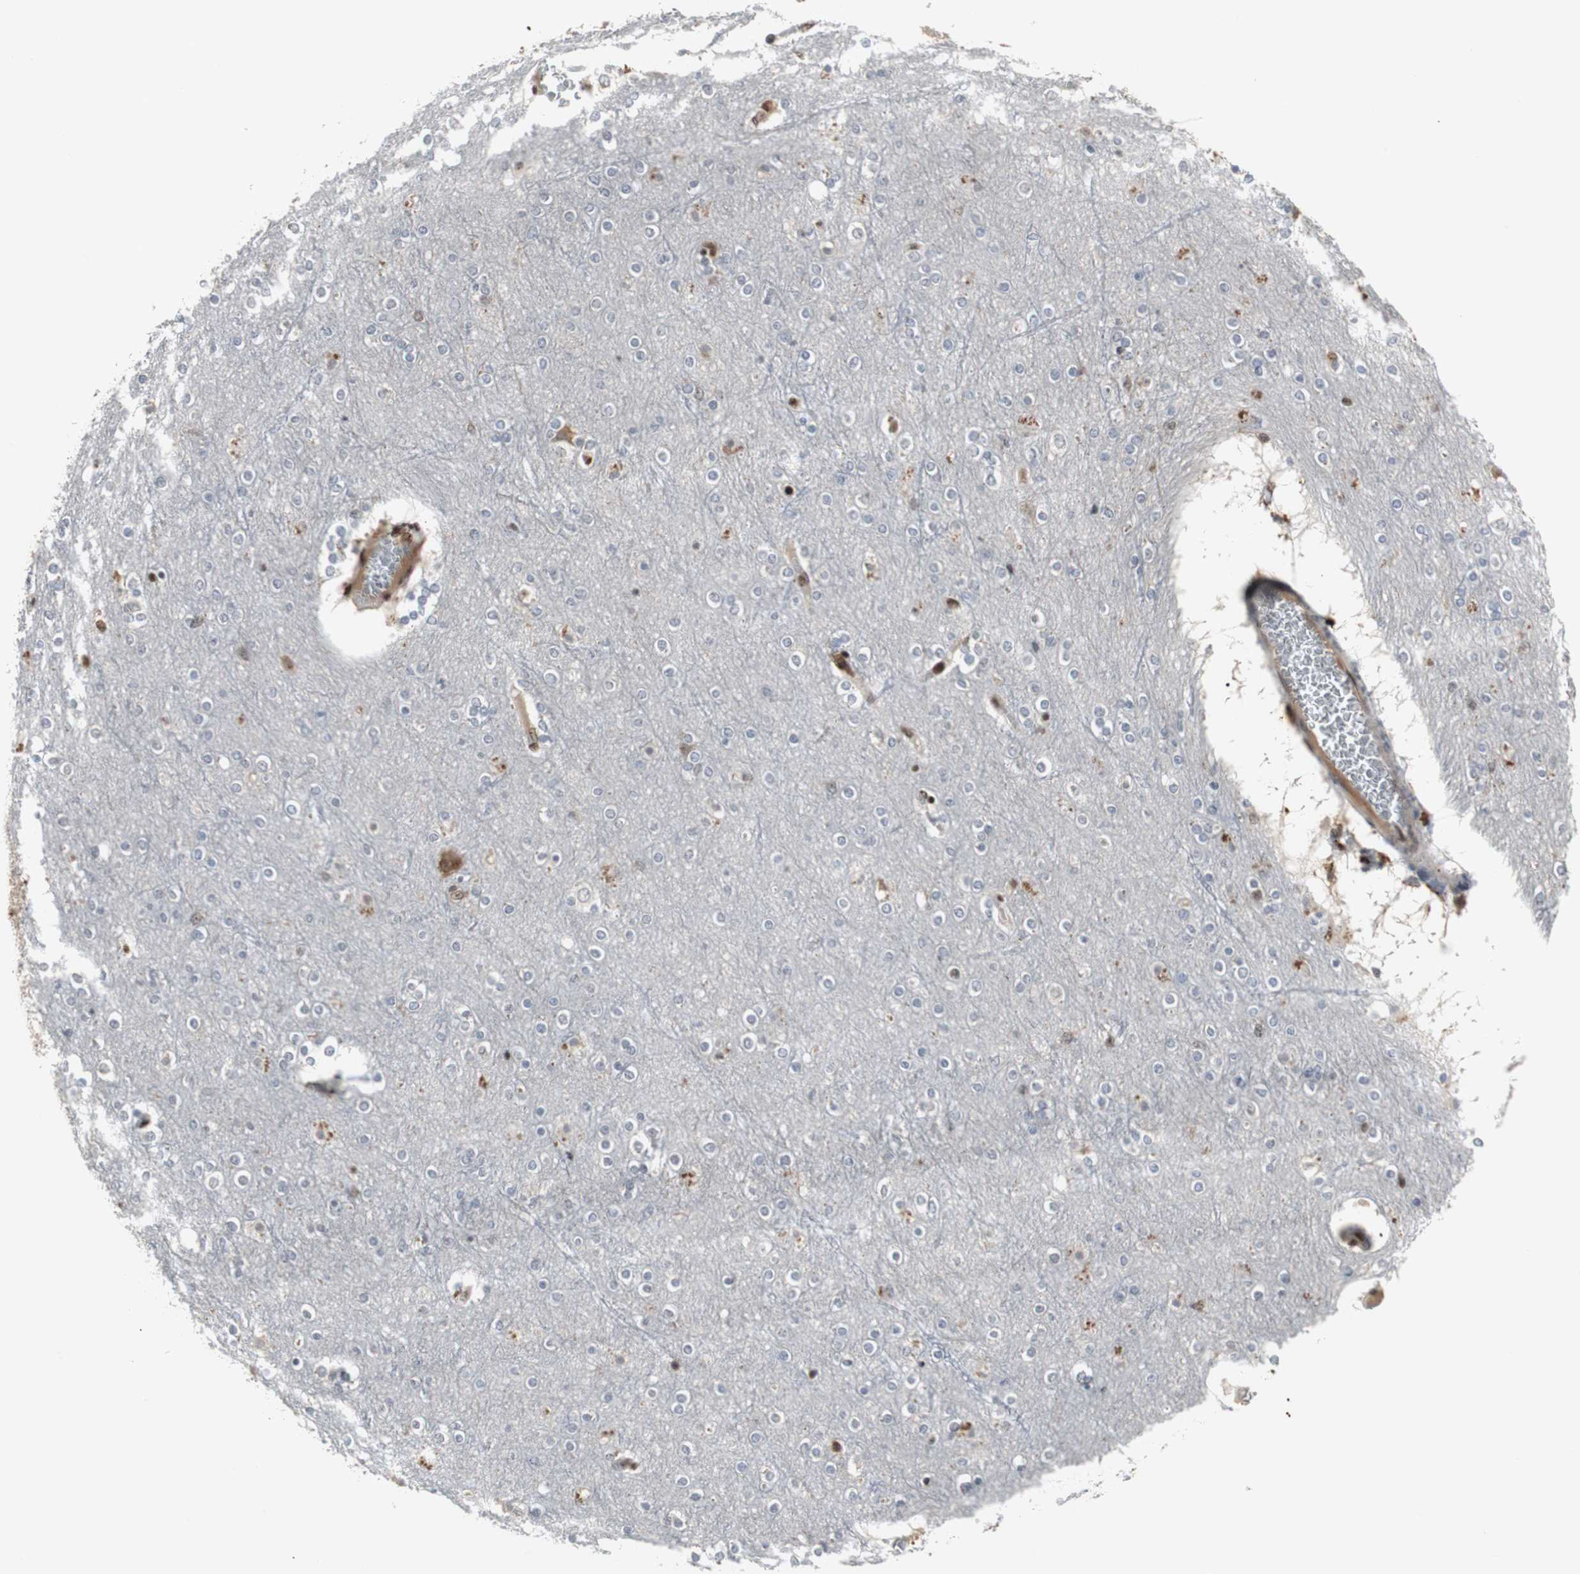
{"staining": {"intensity": "moderate", "quantity": "25%-75%", "location": "nuclear"}, "tissue": "cerebral cortex", "cell_type": "Endothelial cells", "image_type": "normal", "snomed": [{"axis": "morphology", "description": "Normal tissue, NOS"}, {"axis": "topography", "description": "Cerebral cortex"}], "caption": "Moderate nuclear expression for a protein is seen in approximately 25%-75% of endothelial cells of unremarkable cerebral cortex using immunohistochemistry.", "gene": "GRK2", "patient": {"sex": "female", "age": 54}}